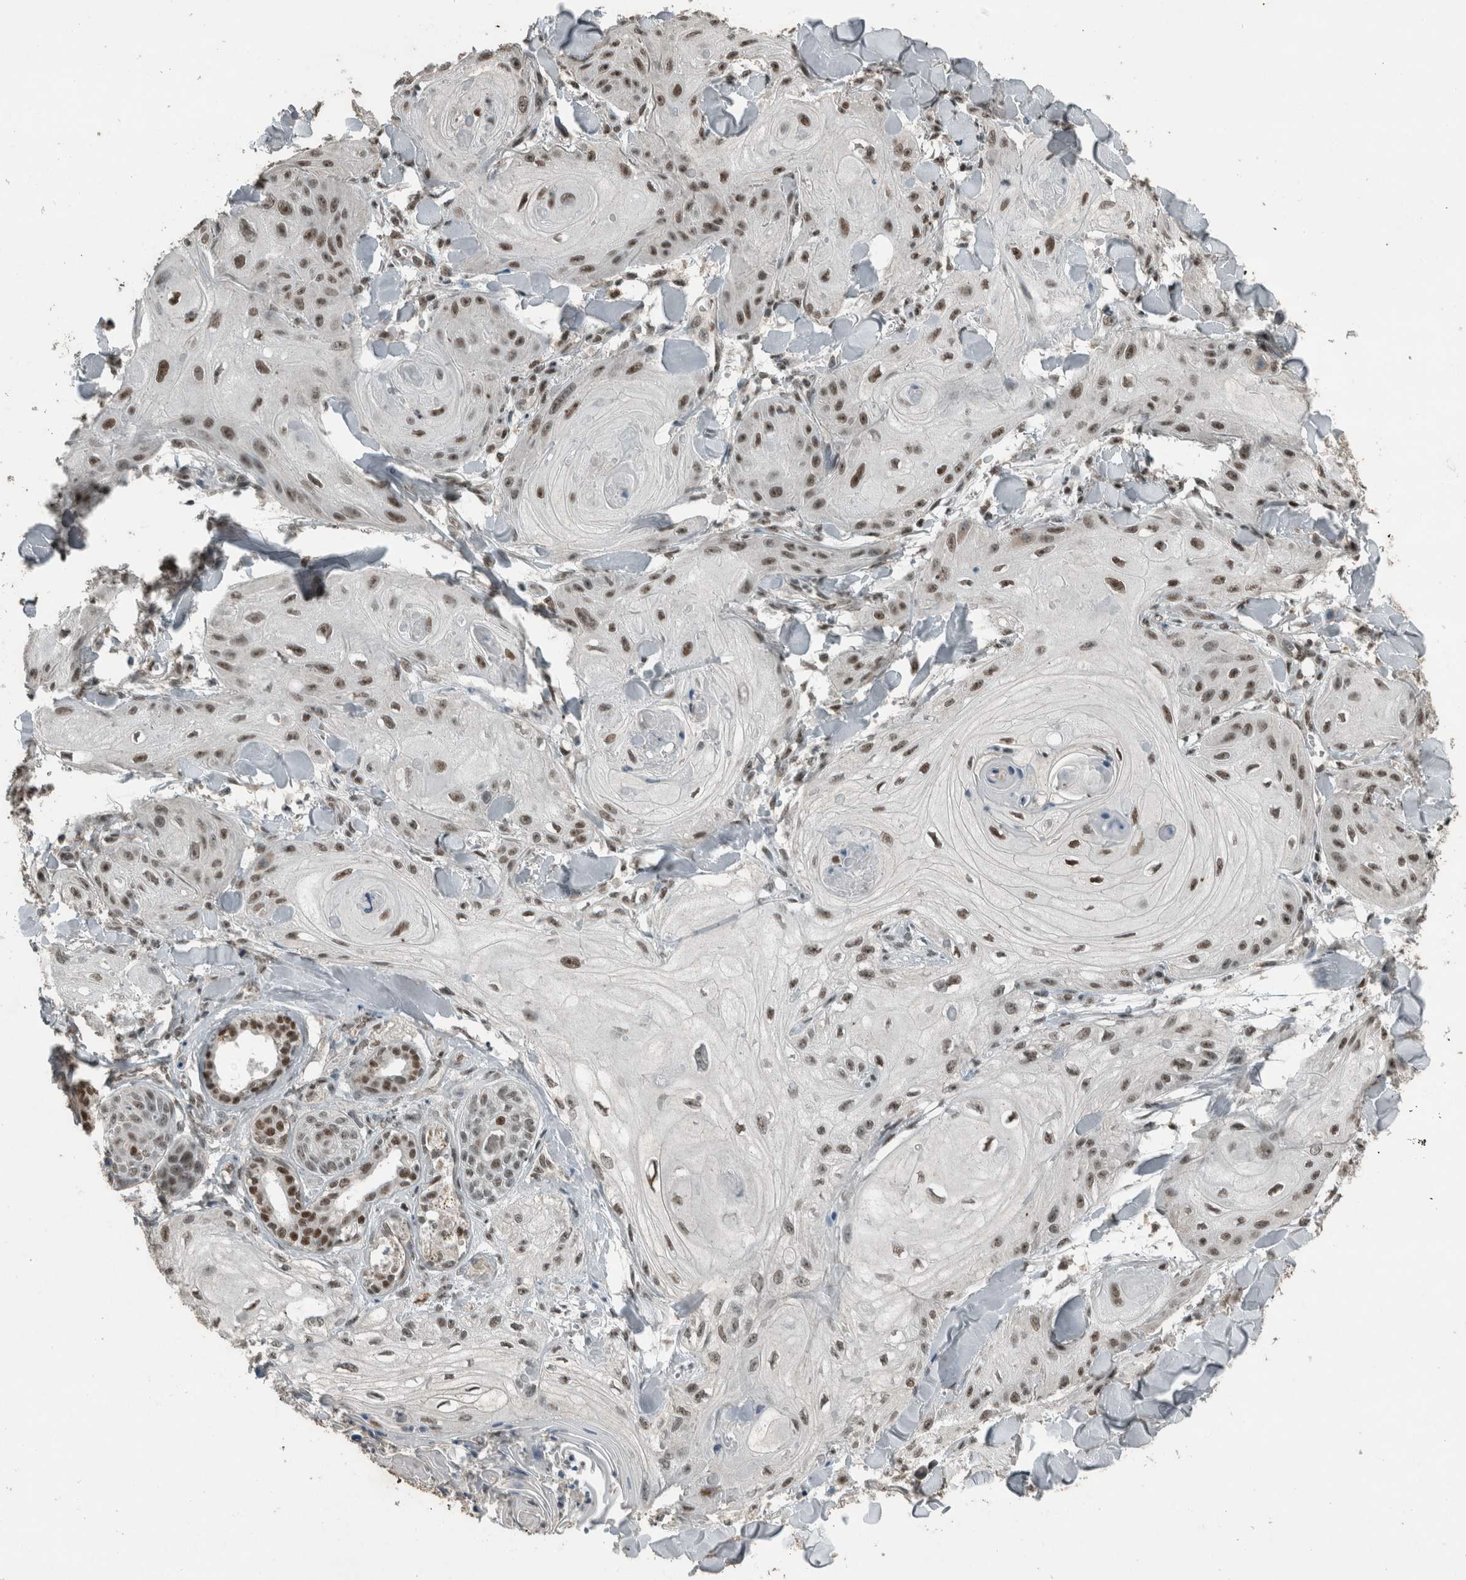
{"staining": {"intensity": "moderate", "quantity": ">75%", "location": "nuclear"}, "tissue": "skin cancer", "cell_type": "Tumor cells", "image_type": "cancer", "snomed": [{"axis": "morphology", "description": "Squamous cell carcinoma, NOS"}, {"axis": "topography", "description": "Skin"}], "caption": "Squamous cell carcinoma (skin) was stained to show a protein in brown. There is medium levels of moderate nuclear staining in about >75% of tumor cells.", "gene": "ZNF24", "patient": {"sex": "male", "age": 74}}